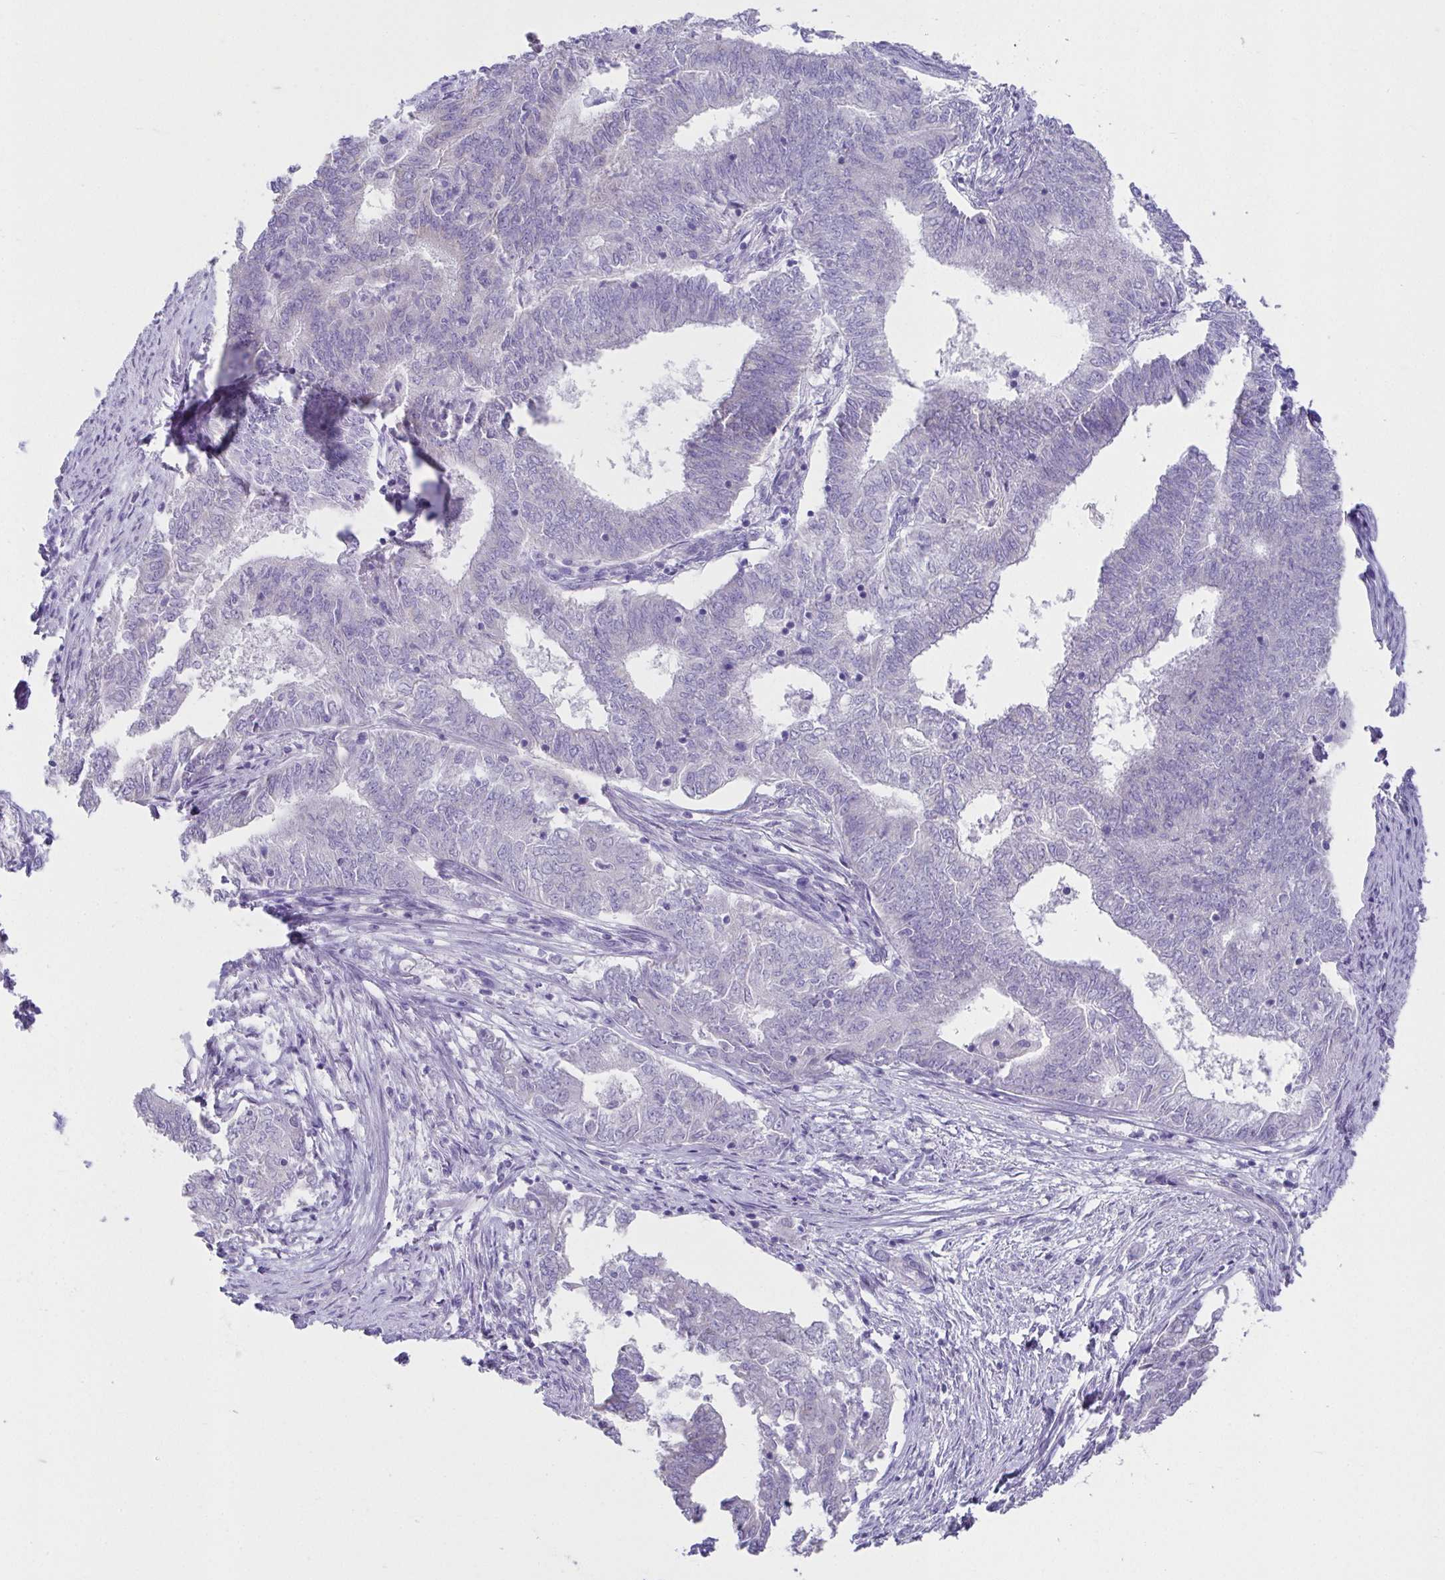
{"staining": {"intensity": "negative", "quantity": "none", "location": "none"}, "tissue": "endometrial cancer", "cell_type": "Tumor cells", "image_type": "cancer", "snomed": [{"axis": "morphology", "description": "Adenocarcinoma, NOS"}, {"axis": "topography", "description": "Endometrium"}], "caption": "Immunohistochemistry histopathology image of neoplastic tissue: endometrial adenocarcinoma stained with DAB (3,3'-diaminobenzidine) exhibits no significant protein staining in tumor cells.", "gene": "CXCR1", "patient": {"sex": "female", "age": 62}}